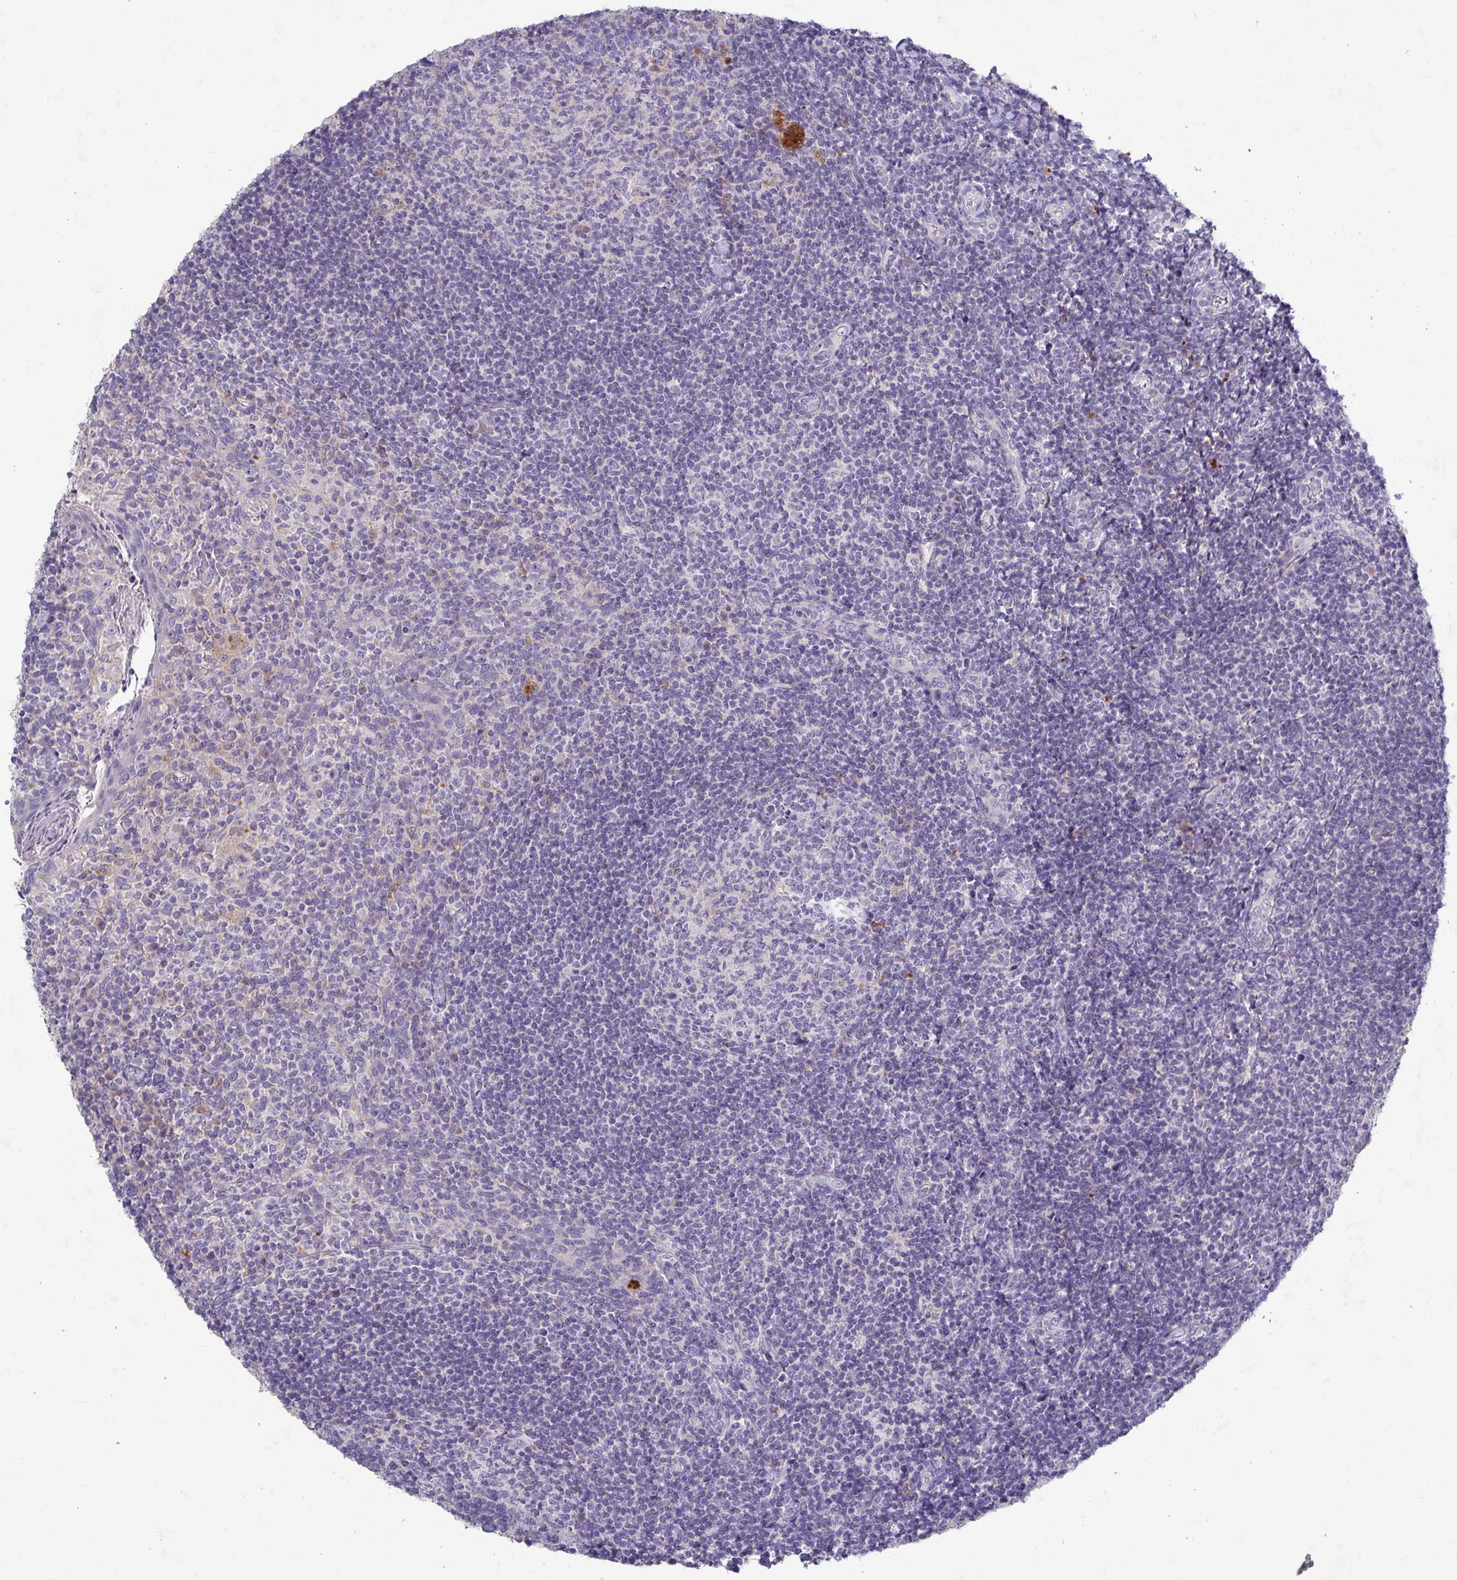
{"staining": {"intensity": "strong", "quantity": "<25%", "location": "cytoplasmic/membranous"}, "tissue": "tonsil", "cell_type": "Germinal center cells", "image_type": "normal", "snomed": [{"axis": "morphology", "description": "Normal tissue, NOS"}, {"axis": "topography", "description": "Tonsil"}], "caption": "A medium amount of strong cytoplasmic/membranous staining is appreciated in about <25% of germinal center cells in unremarkable tonsil.", "gene": "GALNT13", "patient": {"sex": "female", "age": 10}}